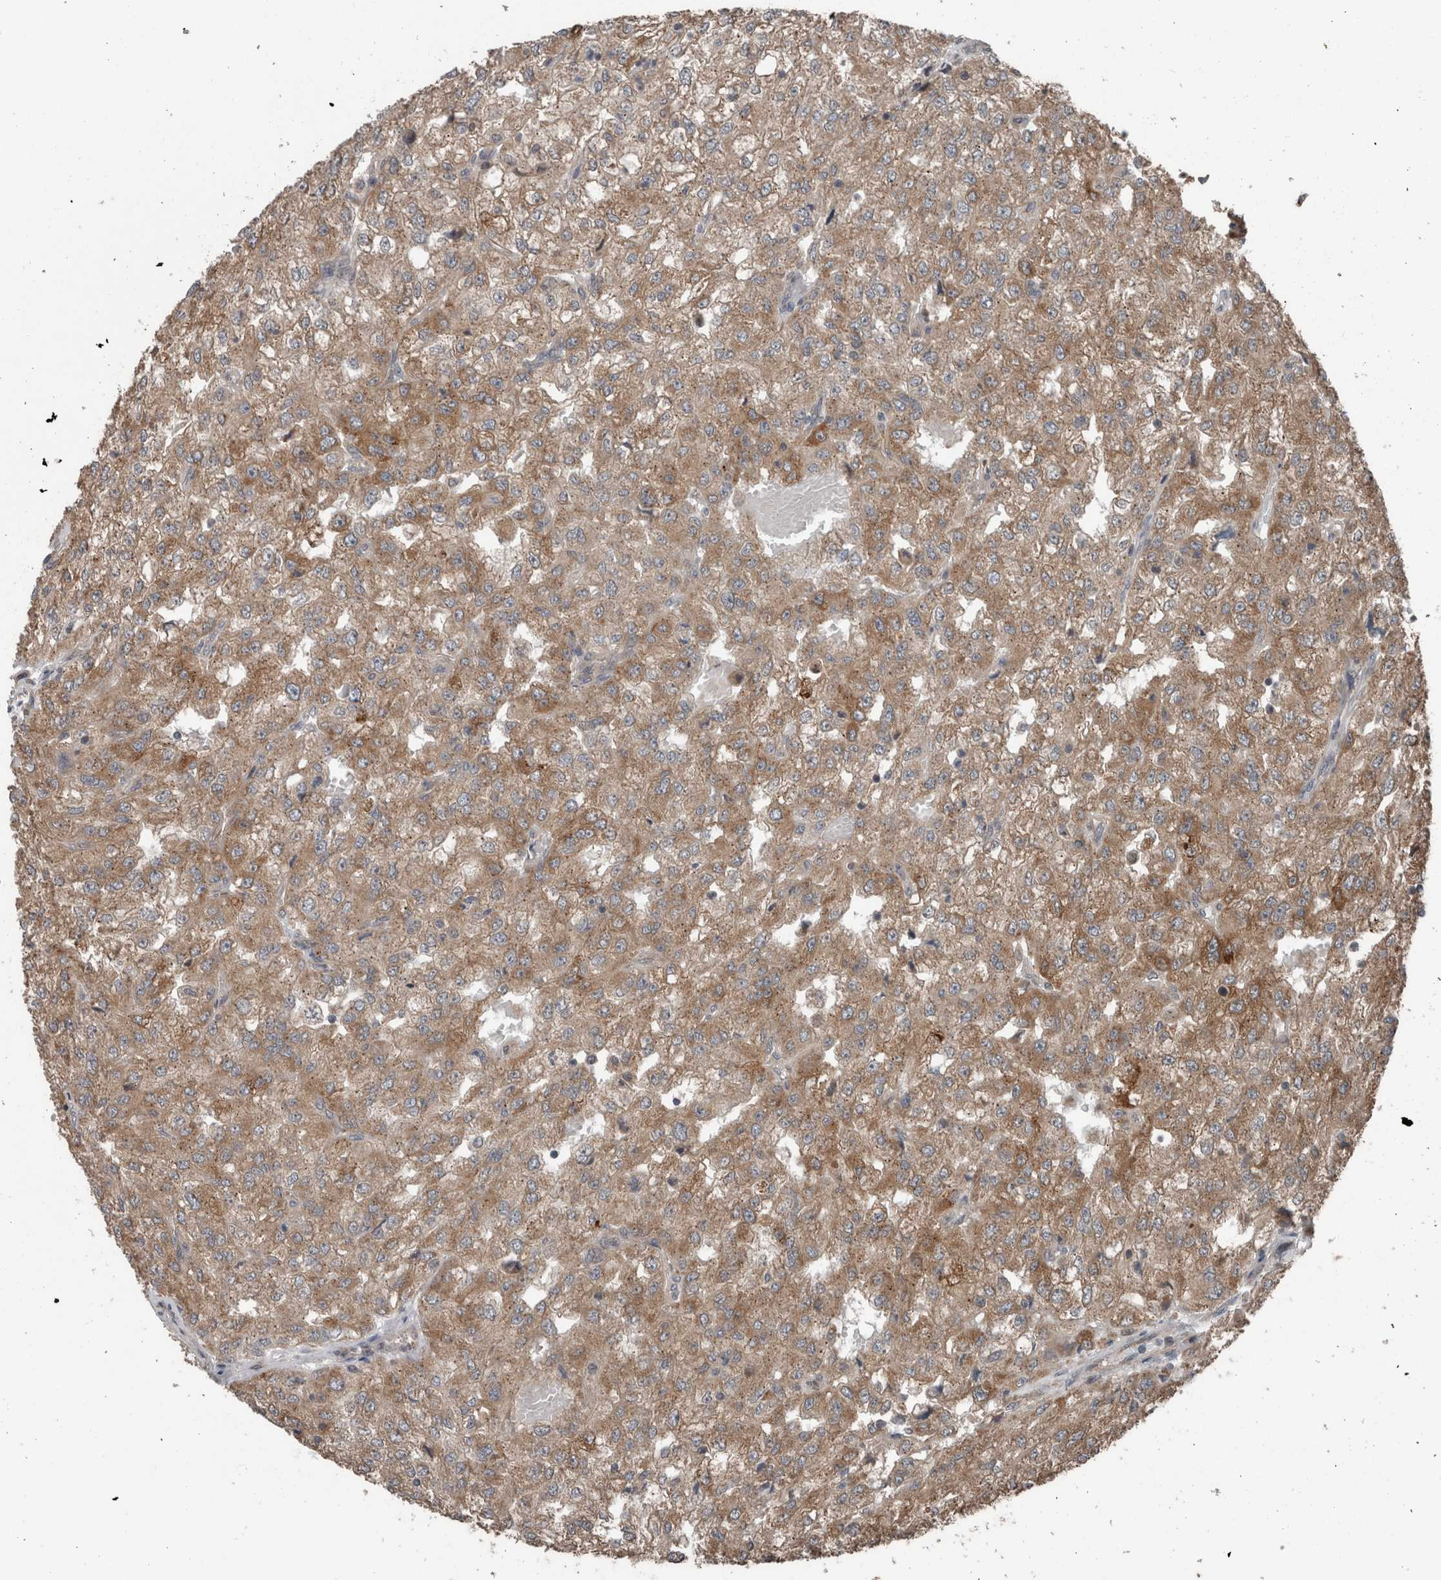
{"staining": {"intensity": "moderate", "quantity": ">75%", "location": "cytoplasmic/membranous"}, "tissue": "renal cancer", "cell_type": "Tumor cells", "image_type": "cancer", "snomed": [{"axis": "morphology", "description": "Adenocarcinoma, NOS"}, {"axis": "topography", "description": "Kidney"}], "caption": "A high-resolution photomicrograph shows immunohistochemistry (IHC) staining of adenocarcinoma (renal), which exhibits moderate cytoplasmic/membranous staining in approximately >75% of tumor cells.", "gene": "RIOK3", "patient": {"sex": "female", "age": 54}}